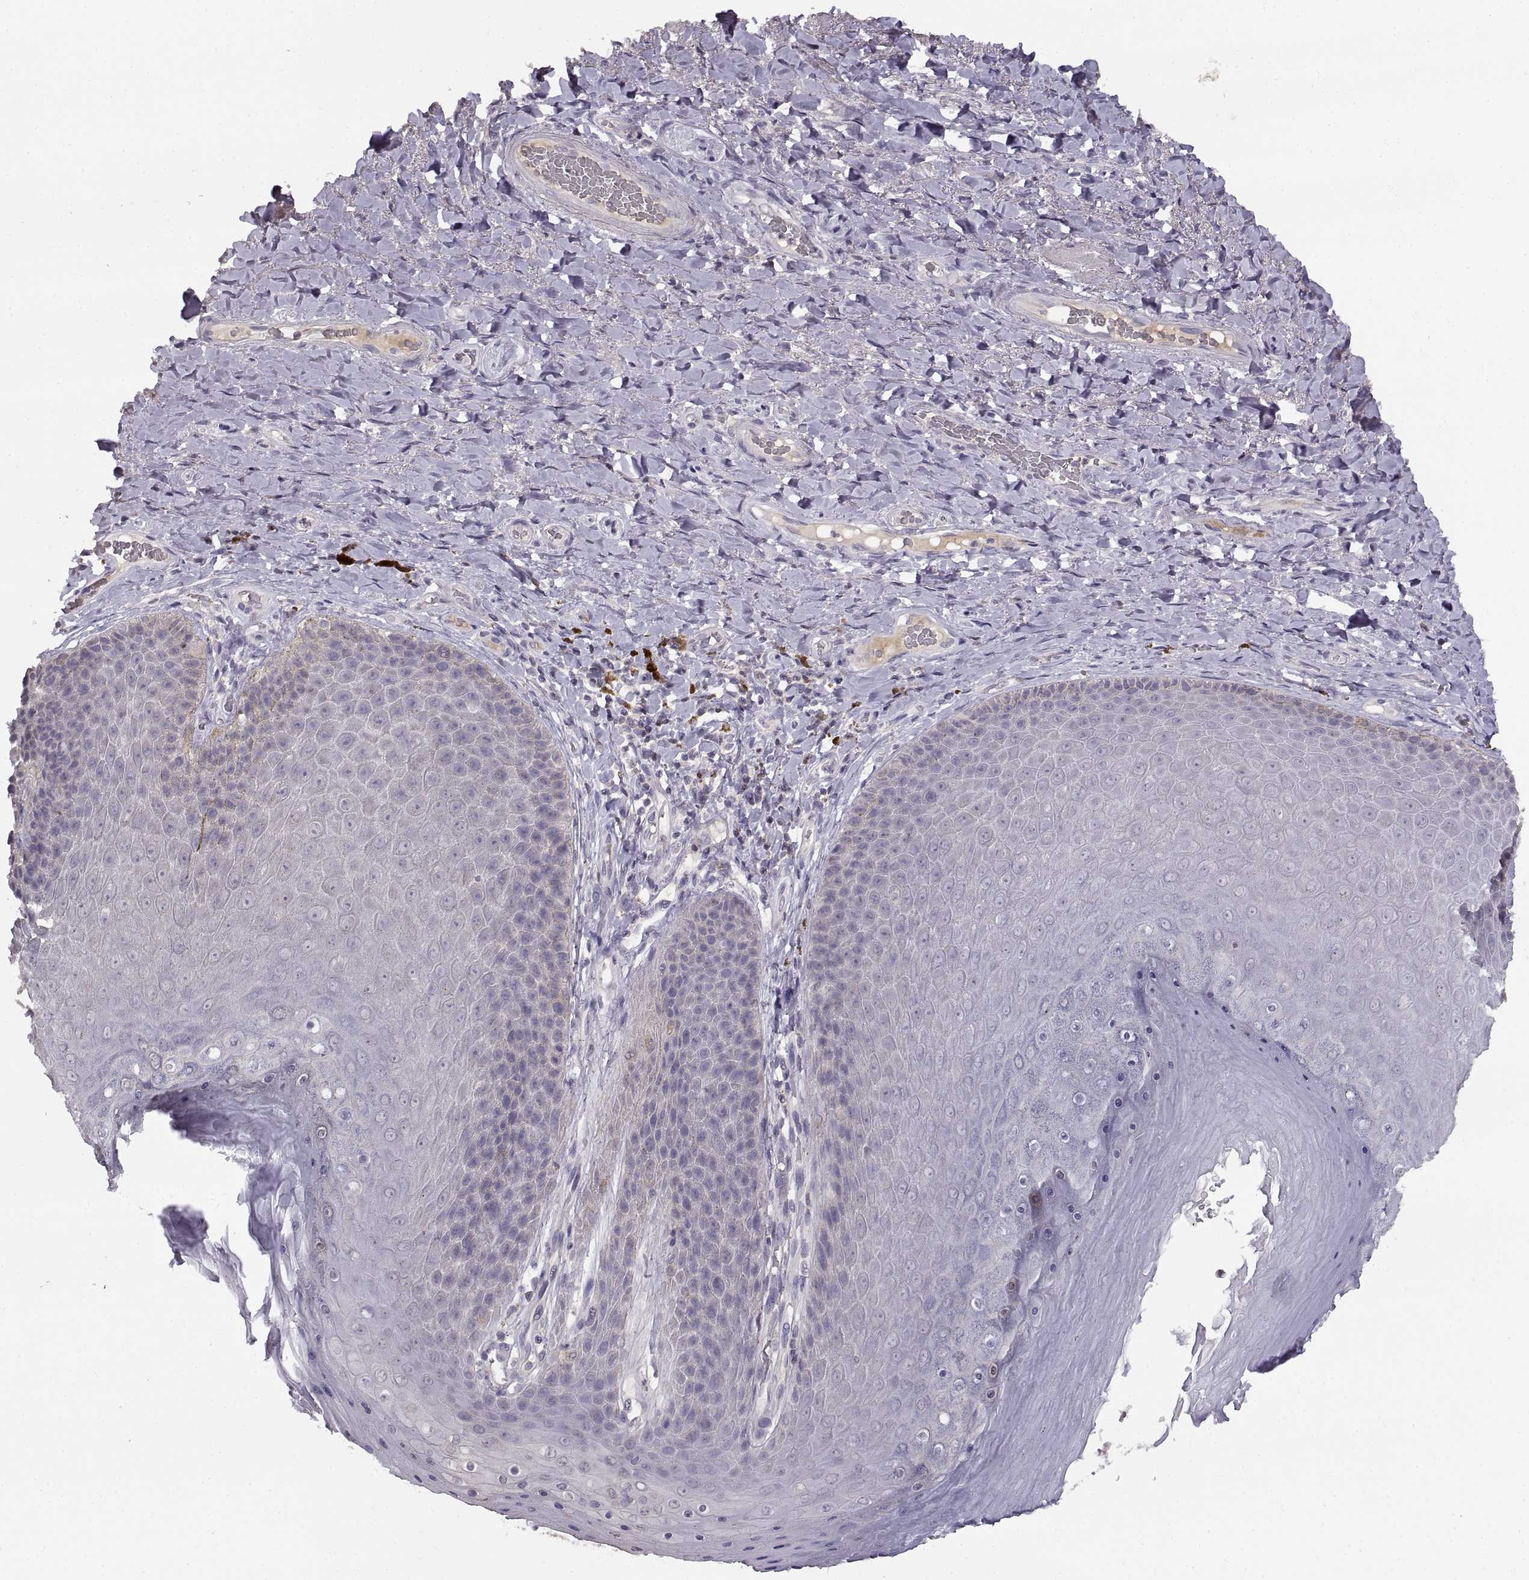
{"staining": {"intensity": "strong", "quantity": "<25%", "location": "cytoplasmic/membranous,nuclear"}, "tissue": "skin", "cell_type": "Epidermal cells", "image_type": "normal", "snomed": [{"axis": "morphology", "description": "Normal tissue, NOS"}, {"axis": "topography", "description": "Skeletal muscle"}, {"axis": "topography", "description": "Anal"}, {"axis": "topography", "description": "Peripheral nerve tissue"}], "caption": "Skin stained with DAB (3,3'-diaminobenzidine) IHC displays medium levels of strong cytoplasmic/membranous,nuclear staining in approximately <25% of epidermal cells. Nuclei are stained in blue.", "gene": "NMNAT2", "patient": {"sex": "male", "age": 53}}